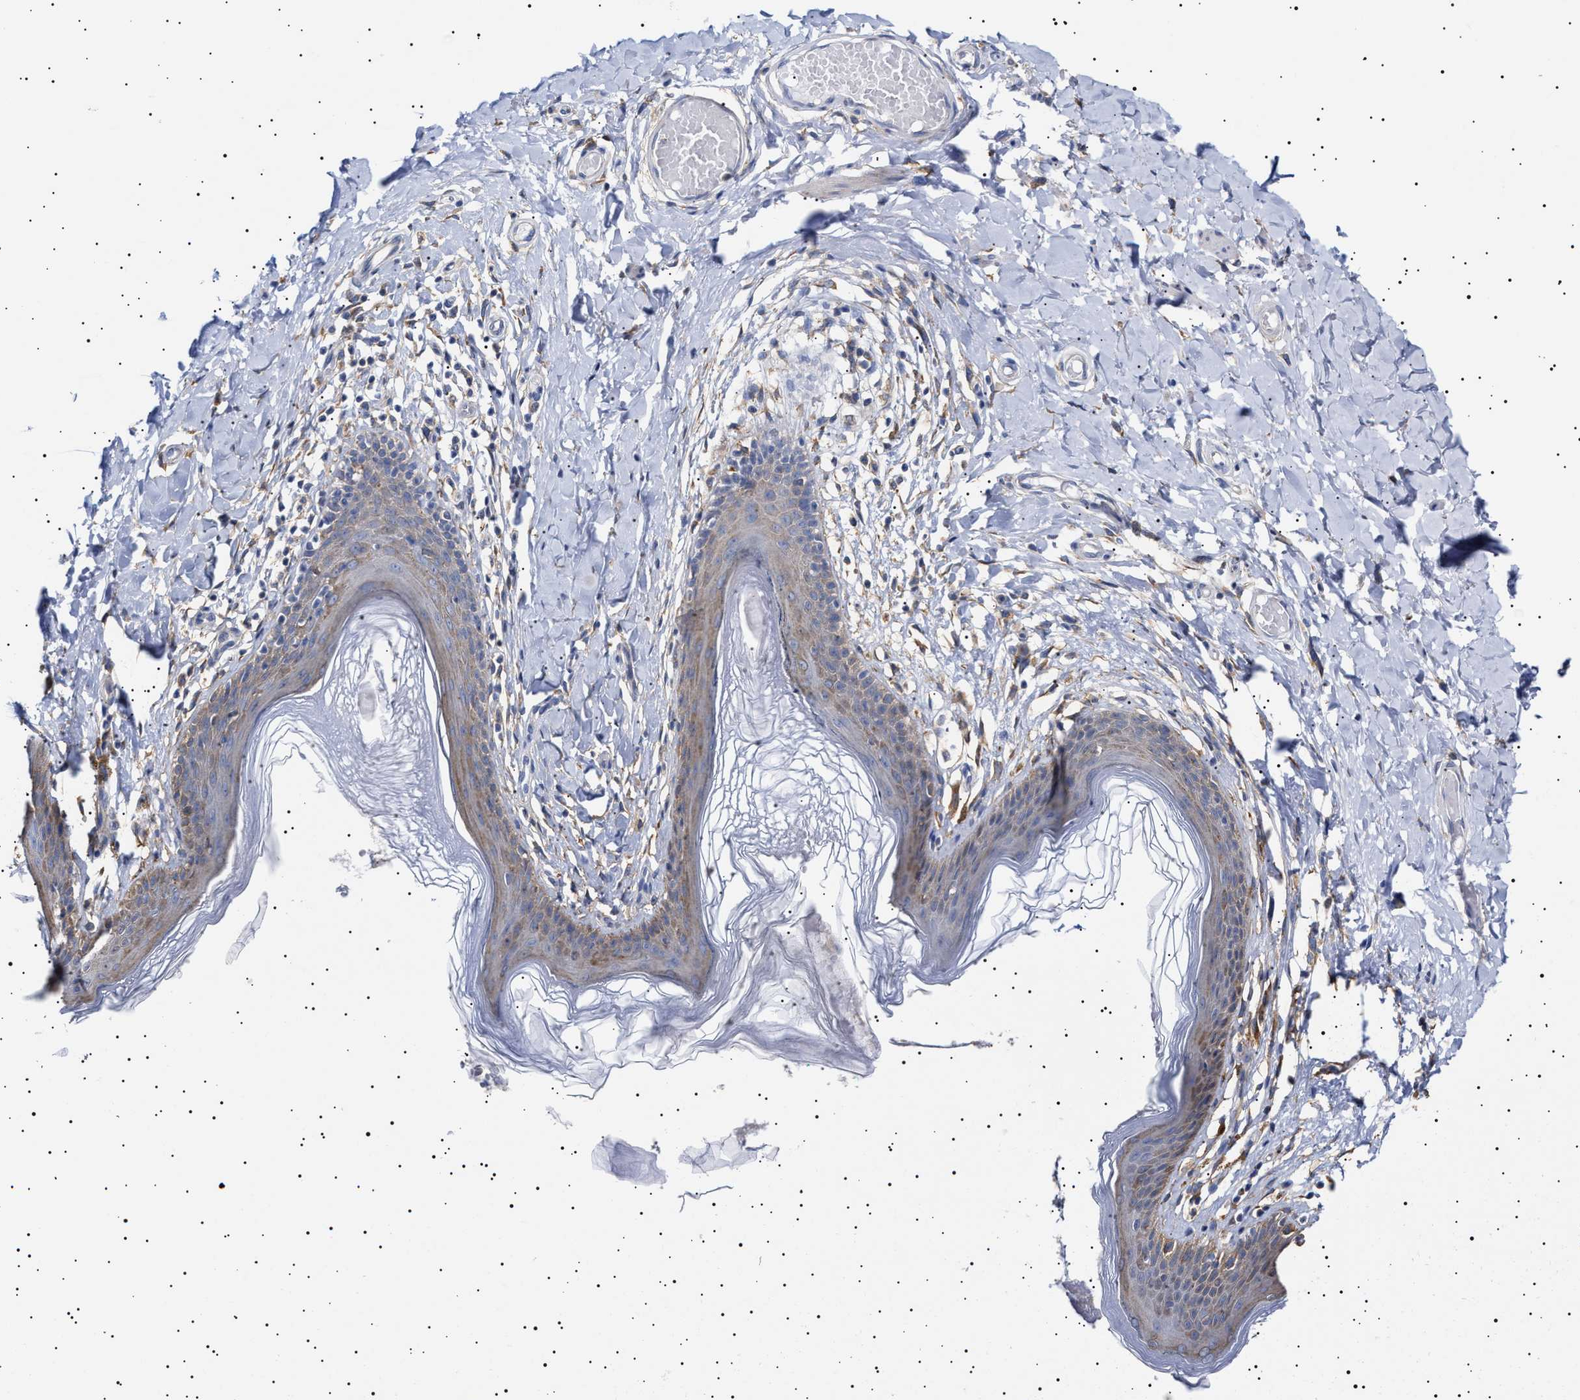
{"staining": {"intensity": "weak", "quantity": ">75%", "location": "cytoplasmic/membranous"}, "tissue": "skin", "cell_type": "Epidermal cells", "image_type": "normal", "snomed": [{"axis": "morphology", "description": "Normal tissue, NOS"}, {"axis": "topography", "description": "Vulva"}], "caption": "Brown immunohistochemical staining in benign skin exhibits weak cytoplasmic/membranous positivity in about >75% of epidermal cells. (DAB = brown stain, brightfield microscopy at high magnification).", "gene": "ERCC6L2", "patient": {"sex": "female", "age": 66}}